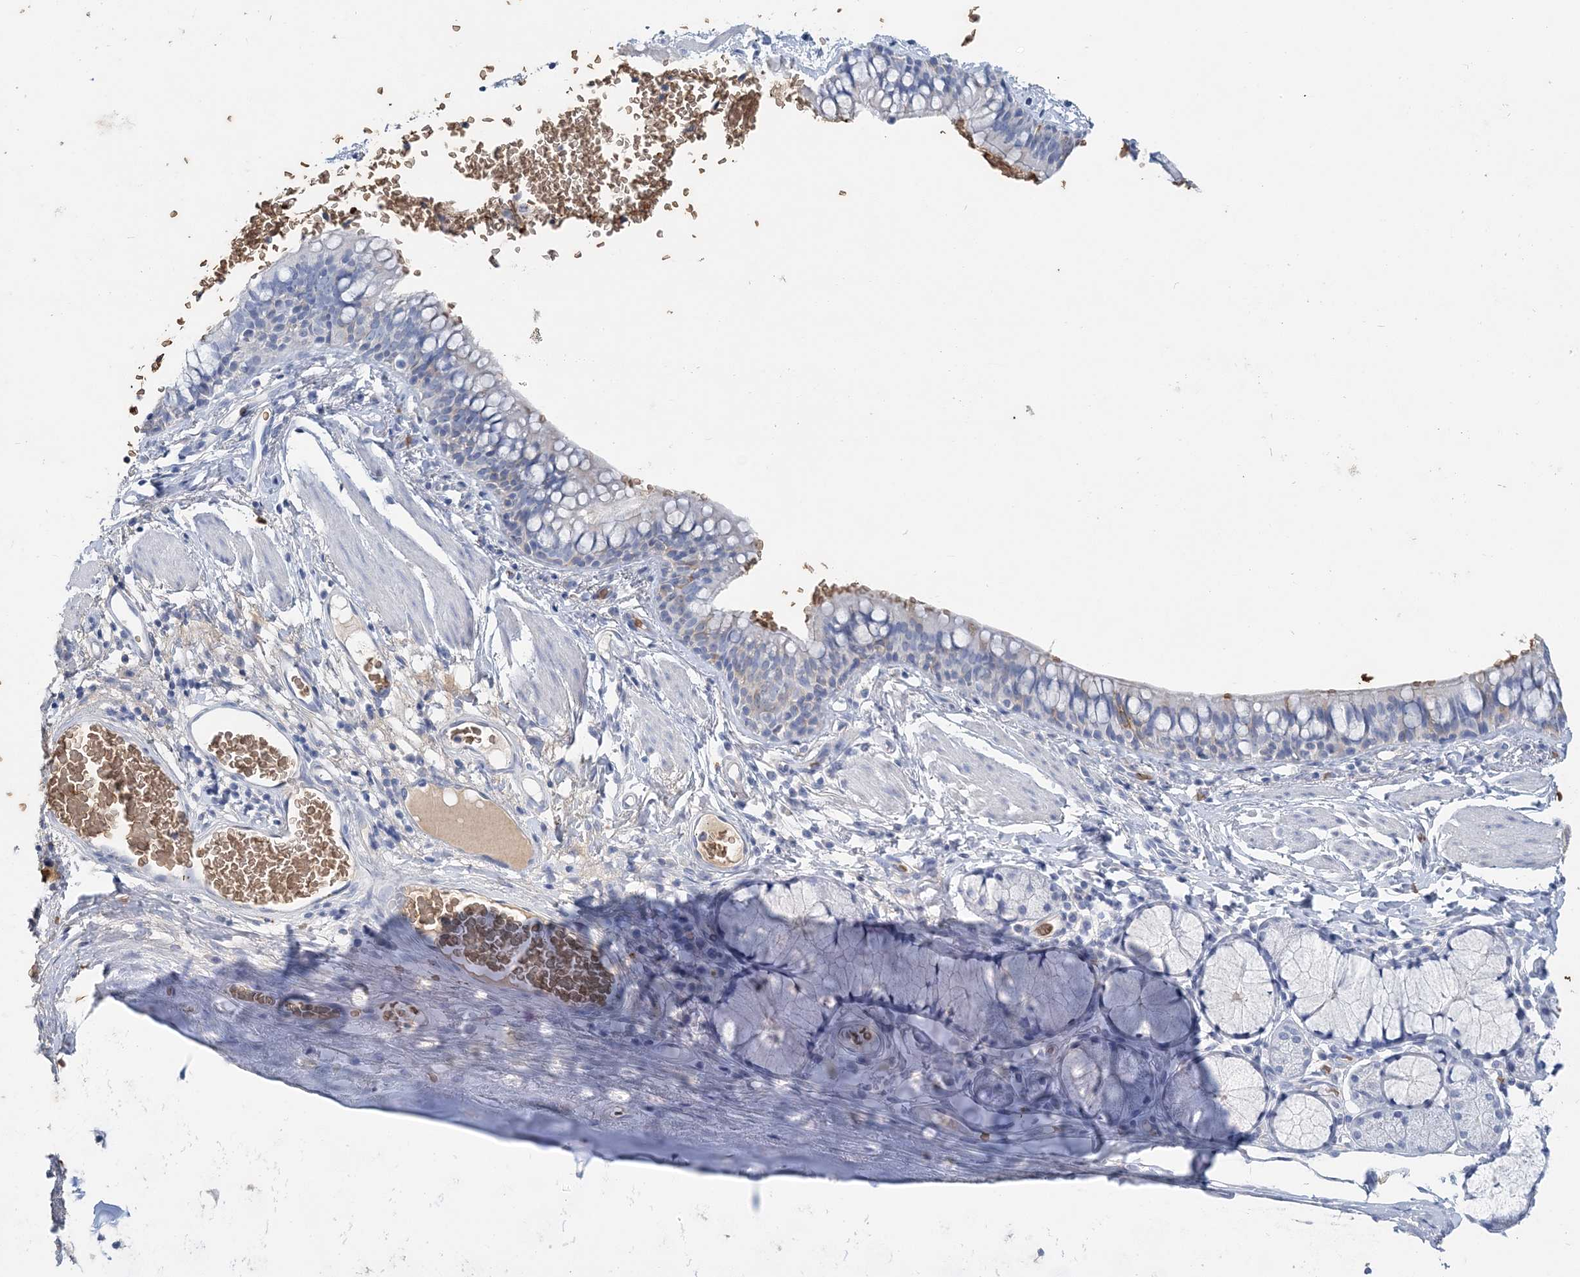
{"staining": {"intensity": "weak", "quantity": "<25%", "location": "cytoplasmic/membranous"}, "tissue": "bronchus", "cell_type": "Respiratory epithelial cells", "image_type": "normal", "snomed": [{"axis": "morphology", "description": "Normal tissue, NOS"}, {"axis": "topography", "description": "Cartilage tissue"}, {"axis": "topography", "description": "Bronchus"}], "caption": "High magnification brightfield microscopy of benign bronchus stained with DAB (3,3'-diaminobenzidine) (brown) and counterstained with hematoxylin (blue): respiratory epithelial cells show no significant positivity.", "gene": "HBD", "patient": {"sex": "female", "age": 36}}